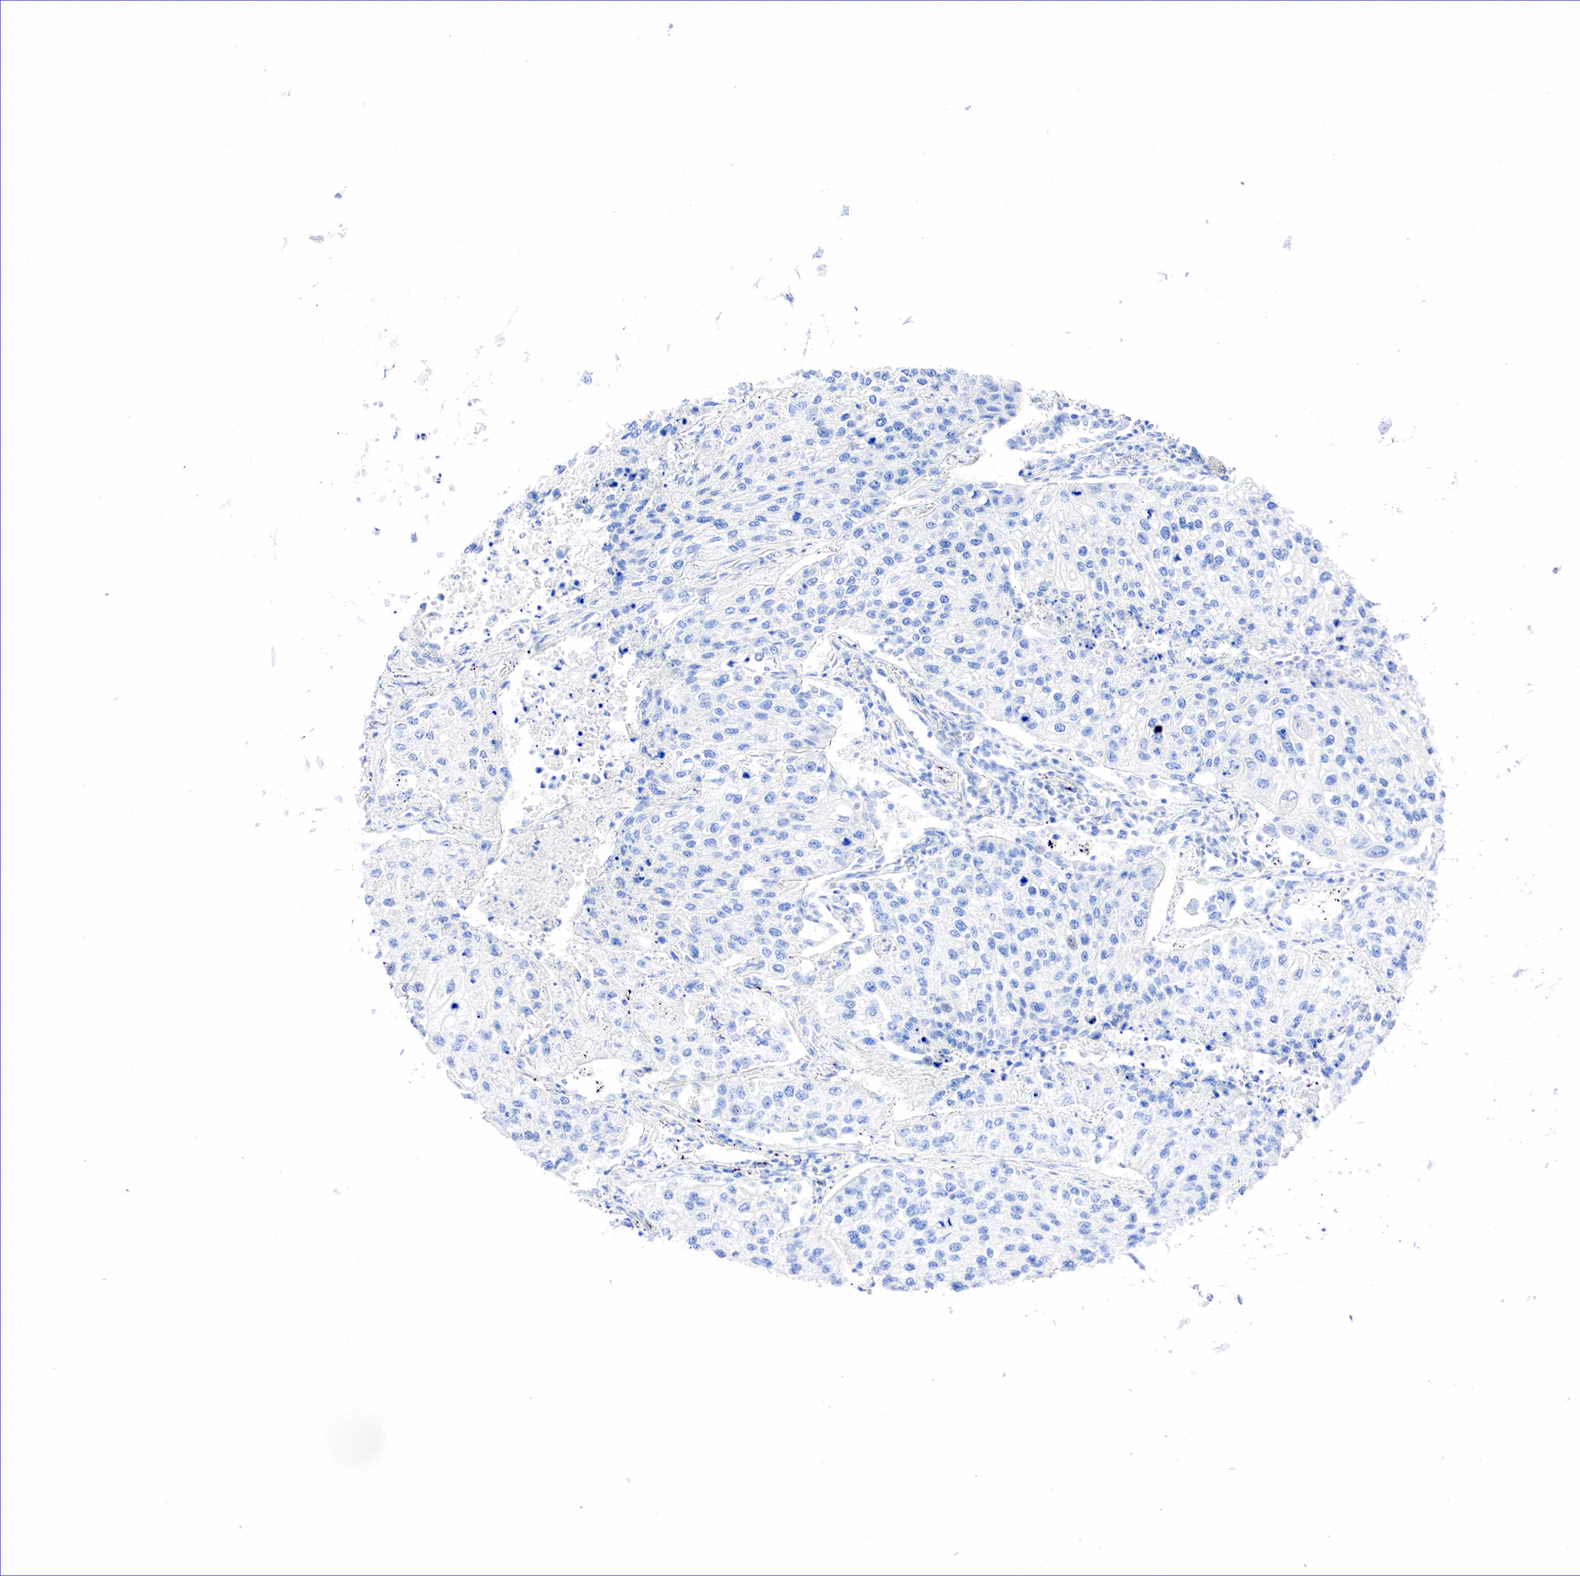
{"staining": {"intensity": "negative", "quantity": "none", "location": "none"}, "tissue": "lung cancer", "cell_type": "Tumor cells", "image_type": "cancer", "snomed": [{"axis": "morphology", "description": "Squamous cell carcinoma, NOS"}, {"axis": "topography", "description": "Lung"}], "caption": "The micrograph shows no staining of tumor cells in lung cancer.", "gene": "NKX2-1", "patient": {"sex": "male", "age": 75}}